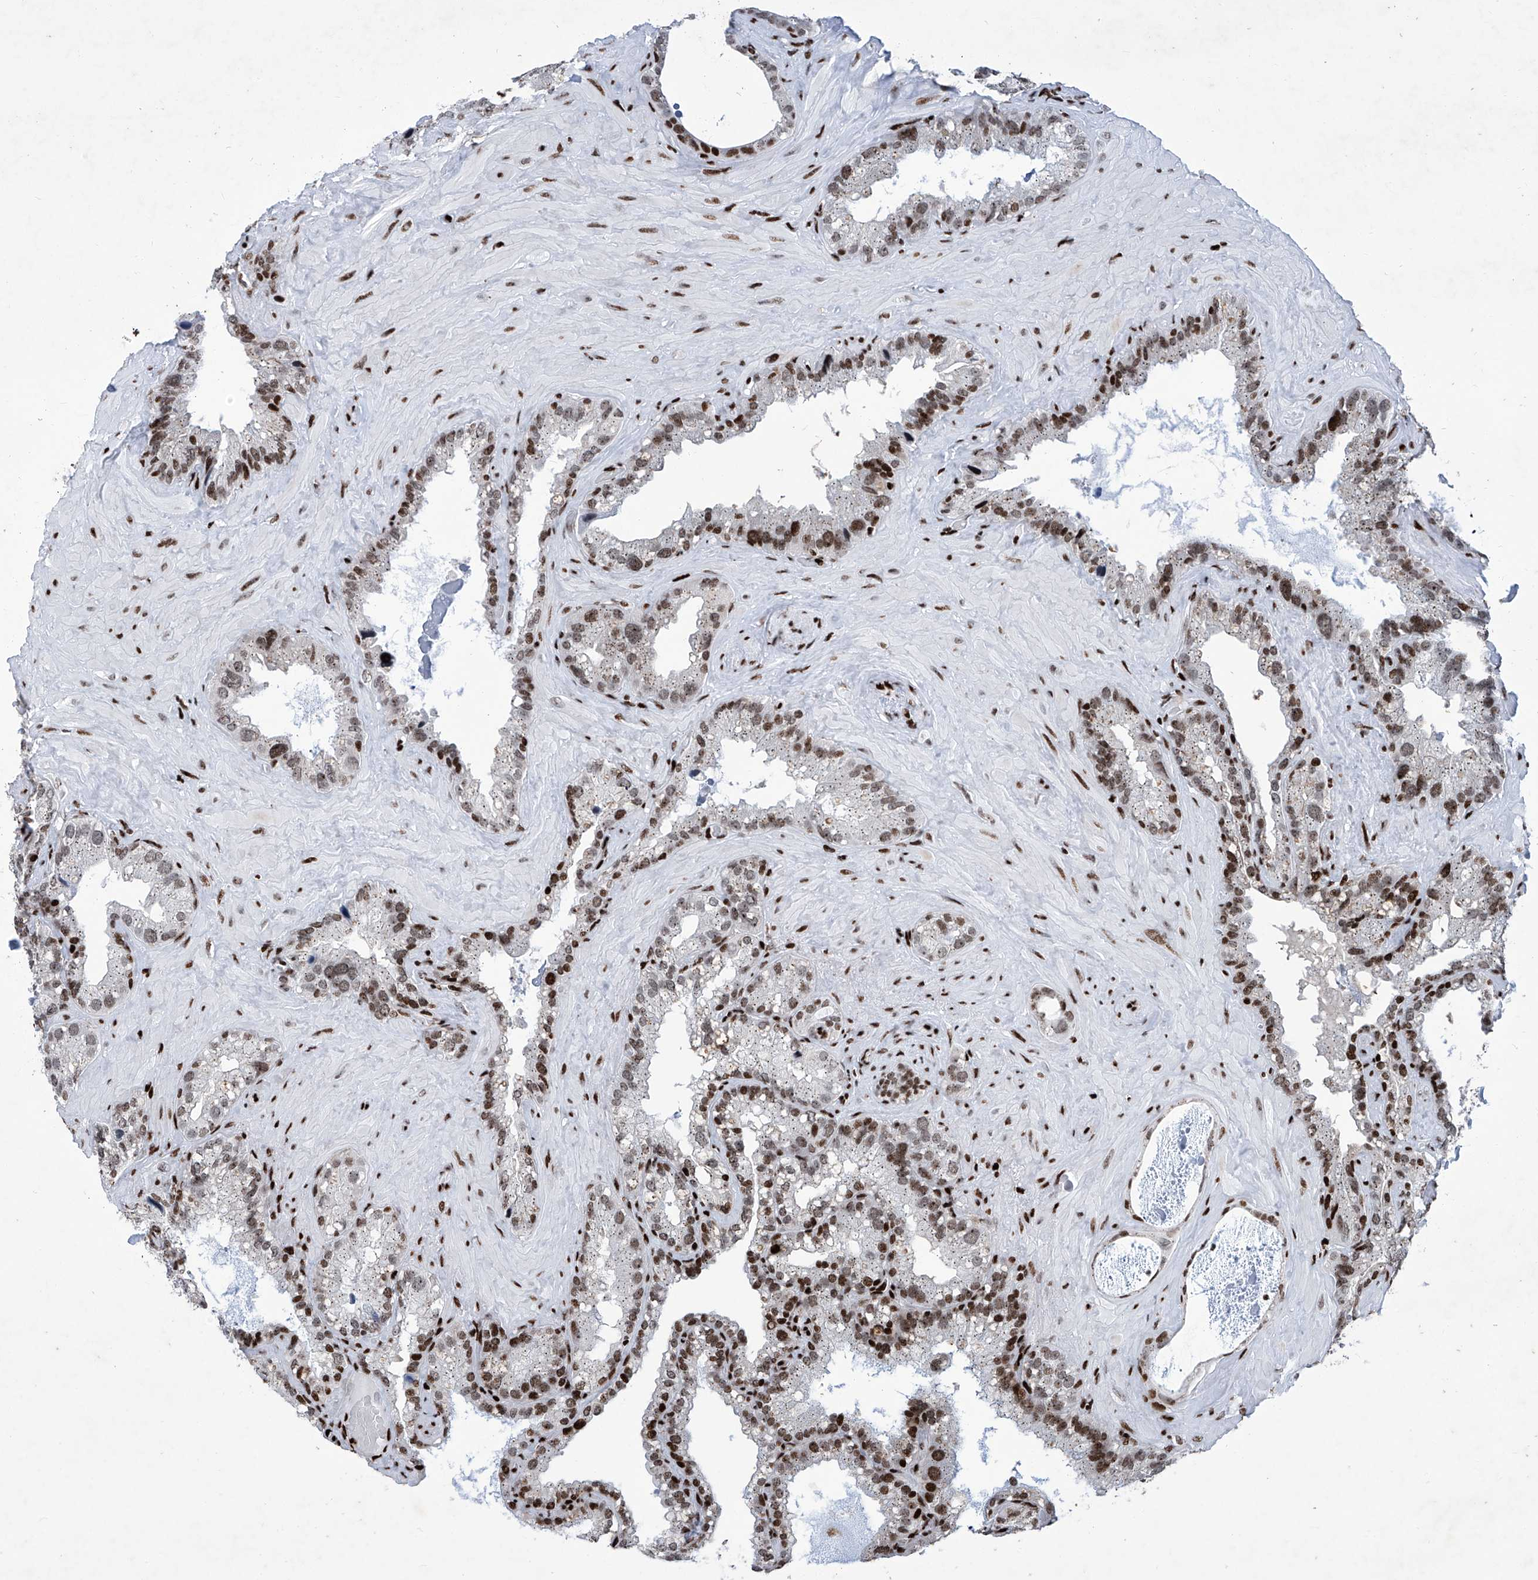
{"staining": {"intensity": "moderate", "quantity": ">75%", "location": "nuclear"}, "tissue": "seminal vesicle", "cell_type": "Glandular cells", "image_type": "normal", "snomed": [{"axis": "morphology", "description": "Normal tissue, NOS"}, {"axis": "topography", "description": "Prostate"}, {"axis": "topography", "description": "Seminal veicle"}], "caption": "This histopathology image exhibits immunohistochemistry staining of benign seminal vesicle, with medium moderate nuclear staining in about >75% of glandular cells.", "gene": "HEY2", "patient": {"sex": "male", "age": 68}}